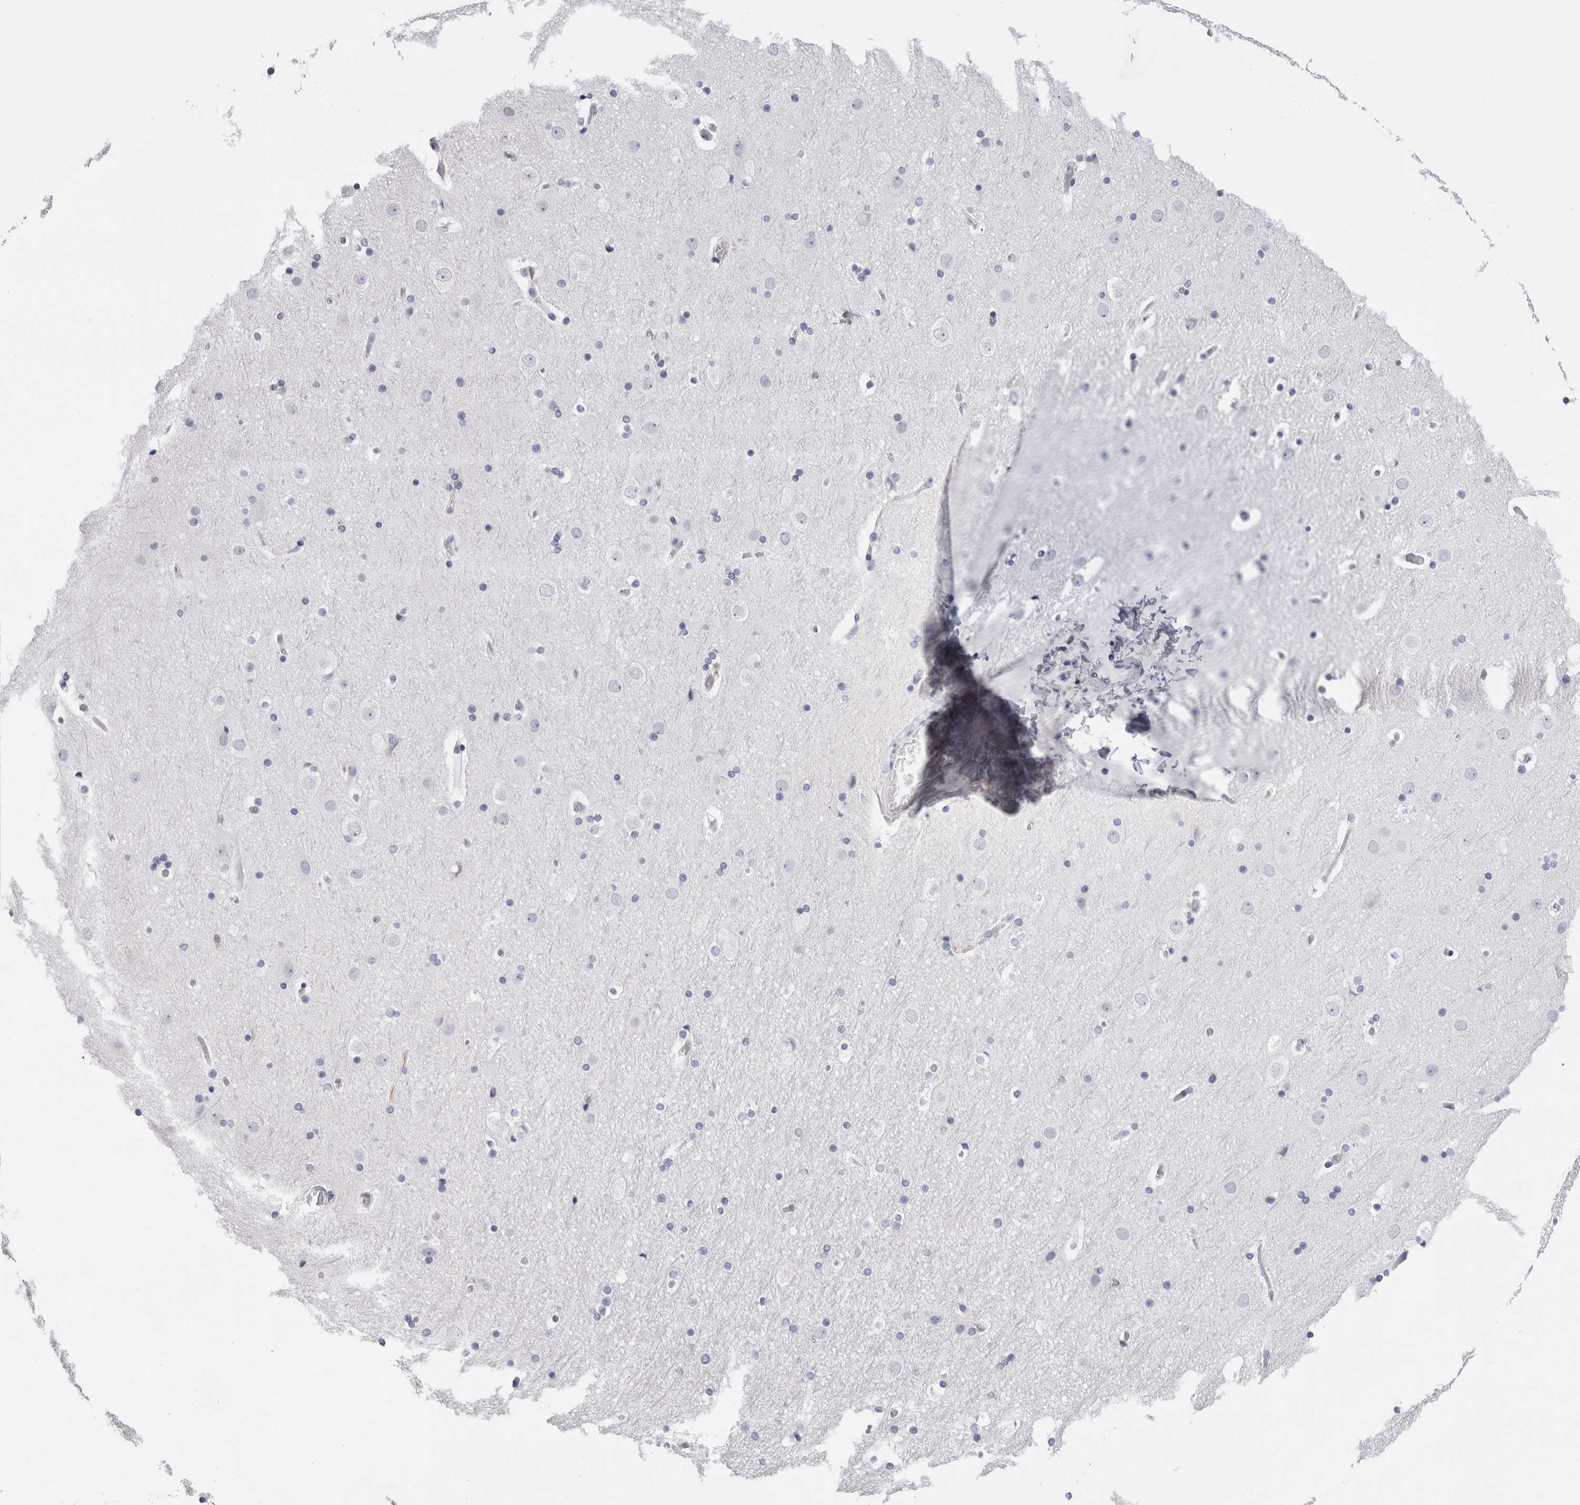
{"staining": {"intensity": "negative", "quantity": "none", "location": "none"}, "tissue": "cerebral cortex", "cell_type": "Endothelial cells", "image_type": "normal", "snomed": [{"axis": "morphology", "description": "Normal tissue, NOS"}, {"axis": "topography", "description": "Cerebral cortex"}], "caption": "Immunohistochemistry image of benign cerebral cortex stained for a protein (brown), which exhibits no staining in endothelial cells. Nuclei are stained in blue.", "gene": "FABP4", "patient": {"sex": "male", "age": 57}}